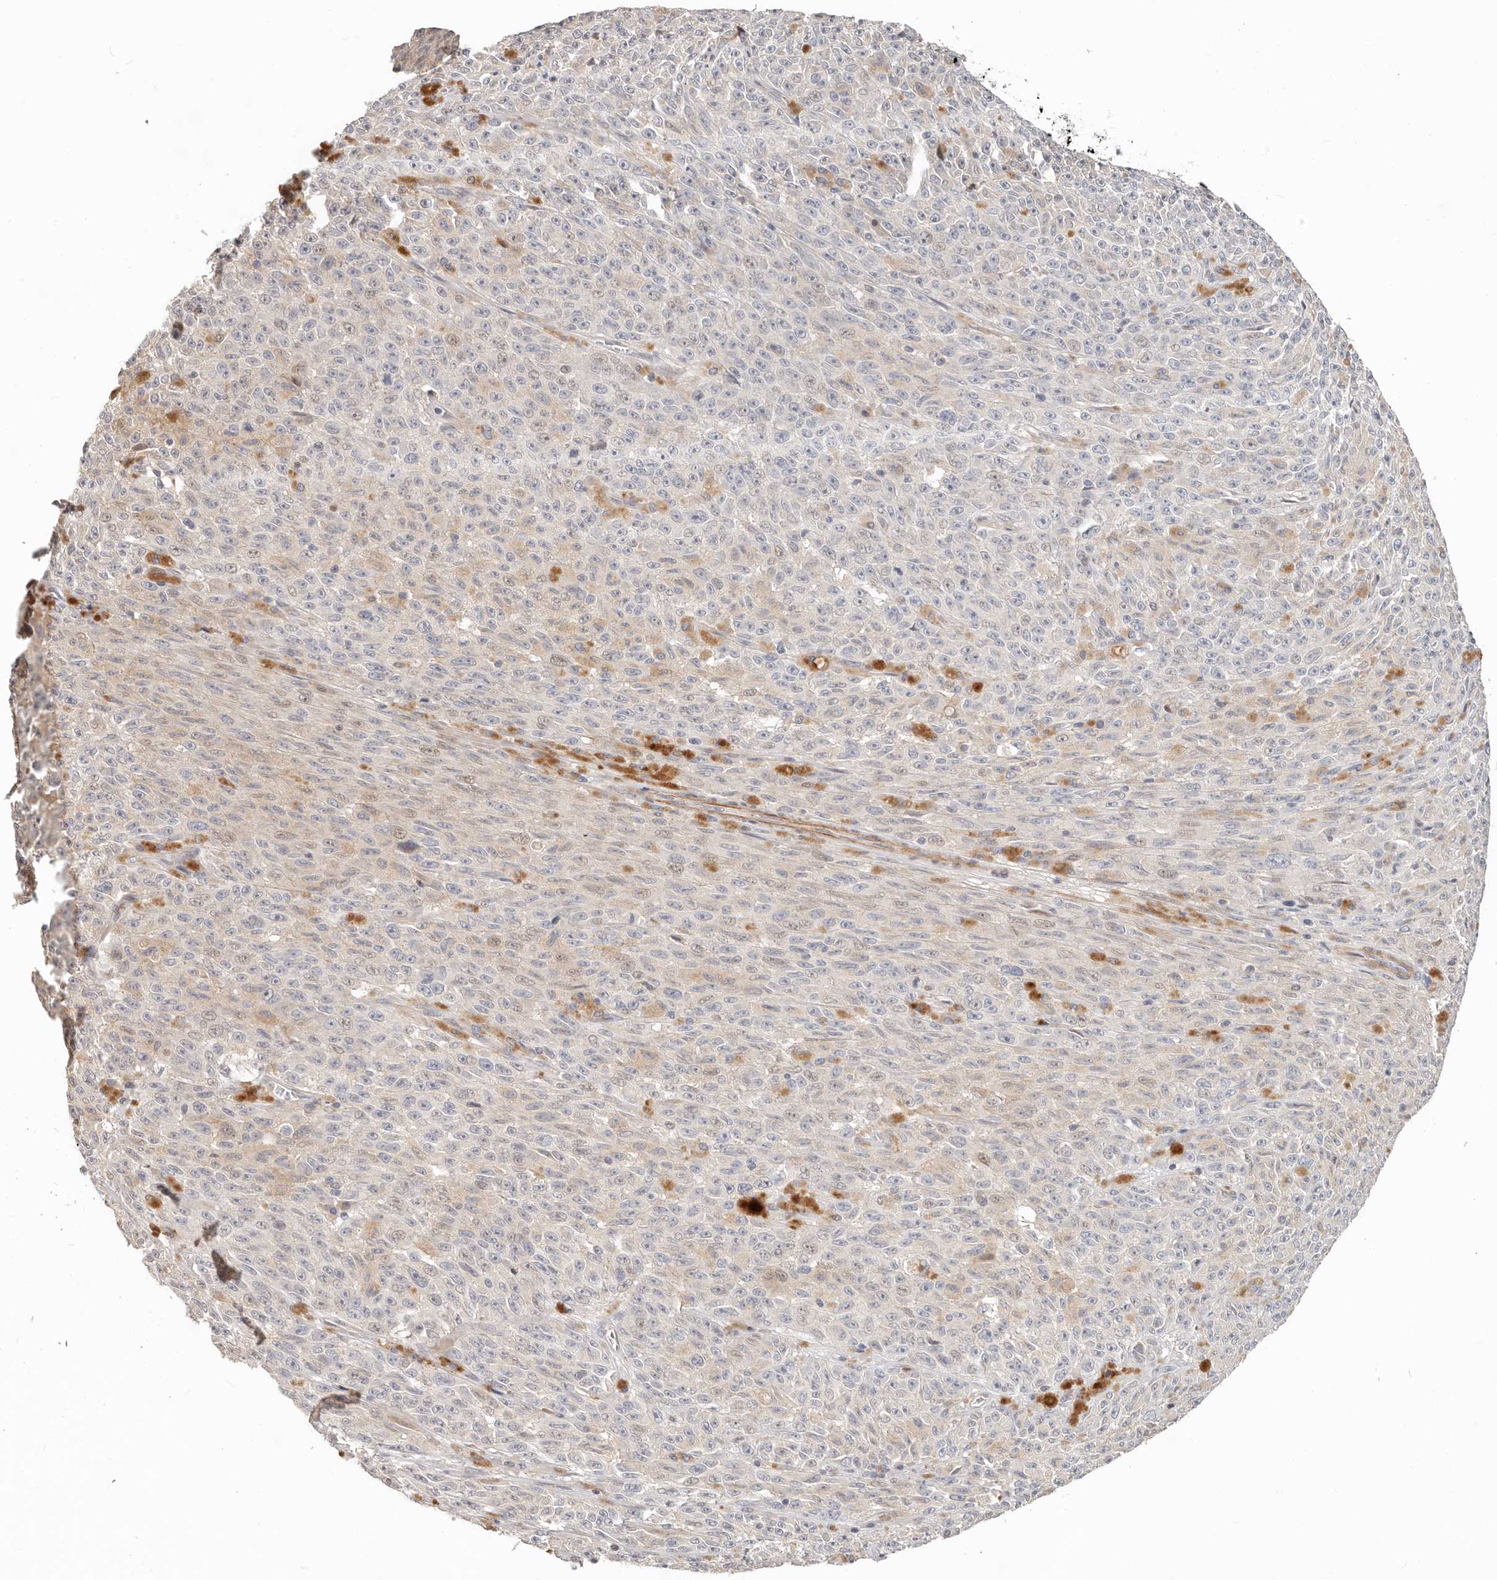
{"staining": {"intensity": "negative", "quantity": "none", "location": "none"}, "tissue": "melanoma", "cell_type": "Tumor cells", "image_type": "cancer", "snomed": [{"axis": "morphology", "description": "Malignant melanoma, NOS"}, {"axis": "topography", "description": "Skin"}], "caption": "High power microscopy image of an immunohistochemistry (IHC) micrograph of melanoma, revealing no significant positivity in tumor cells.", "gene": "ZRANB1", "patient": {"sex": "female", "age": 82}}